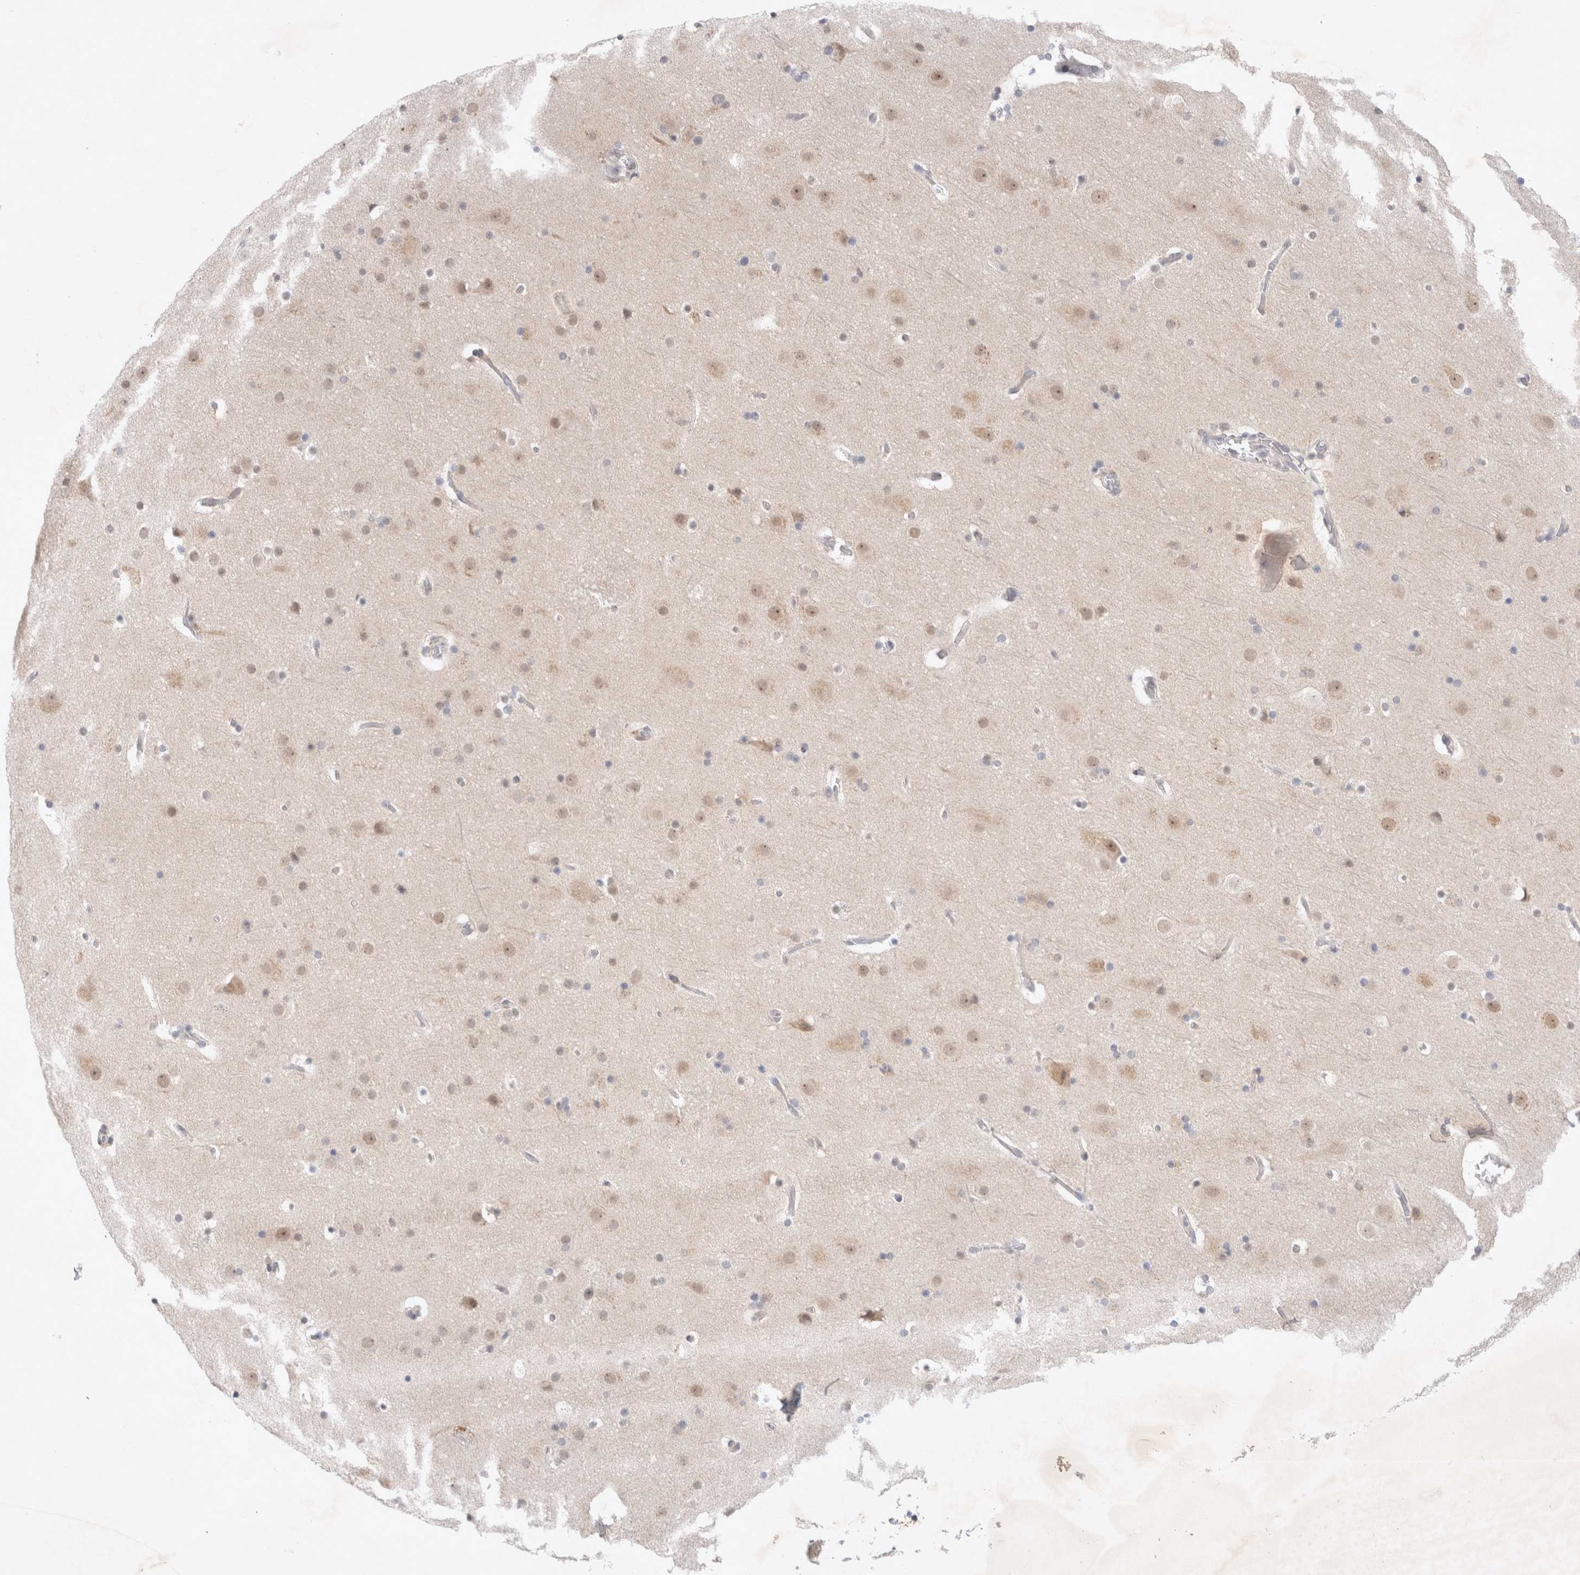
{"staining": {"intensity": "negative", "quantity": "none", "location": "none"}, "tissue": "cerebral cortex", "cell_type": "Endothelial cells", "image_type": "normal", "snomed": [{"axis": "morphology", "description": "Normal tissue, NOS"}, {"axis": "topography", "description": "Cerebral cortex"}], "caption": "A high-resolution micrograph shows IHC staining of unremarkable cerebral cortex, which reveals no significant staining in endothelial cells. The staining is performed using DAB brown chromogen with nuclei counter-stained in using hematoxylin.", "gene": "FBXO42", "patient": {"sex": "male", "age": 57}}